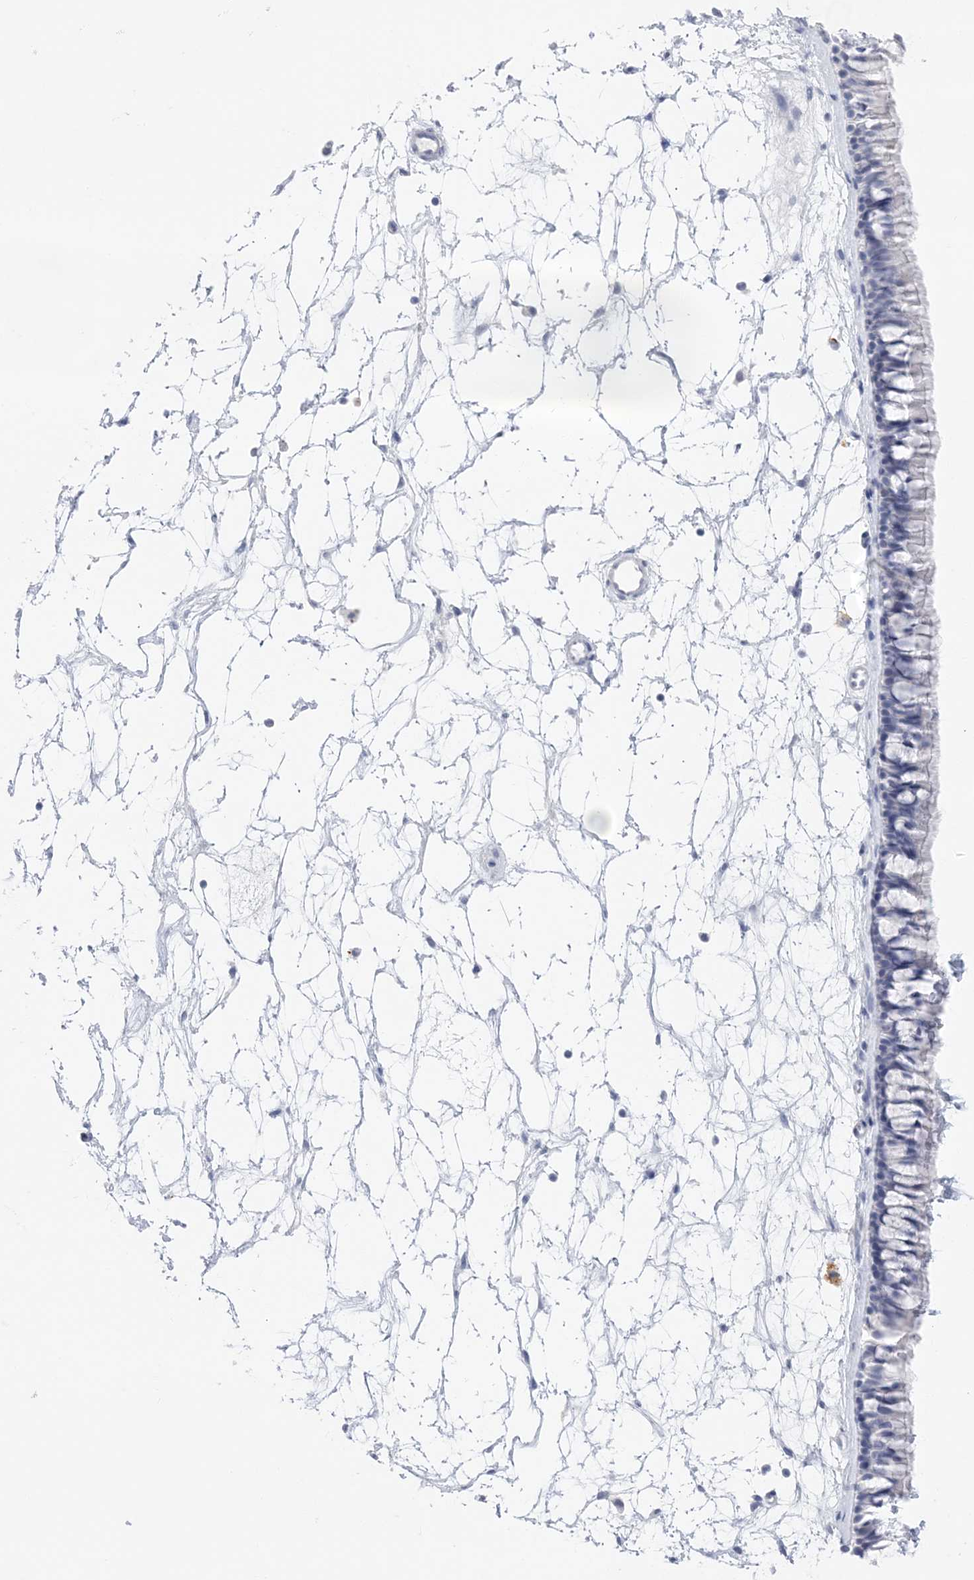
{"staining": {"intensity": "negative", "quantity": "none", "location": "none"}, "tissue": "nasopharynx", "cell_type": "Respiratory epithelial cells", "image_type": "normal", "snomed": [{"axis": "morphology", "description": "Normal tissue, NOS"}, {"axis": "topography", "description": "Nasopharynx"}], "caption": "This histopathology image is of benign nasopharynx stained with immunohistochemistry to label a protein in brown with the nuclei are counter-stained blue. There is no expression in respiratory epithelial cells. Nuclei are stained in blue.", "gene": "SH3YL1", "patient": {"sex": "male", "age": 64}}